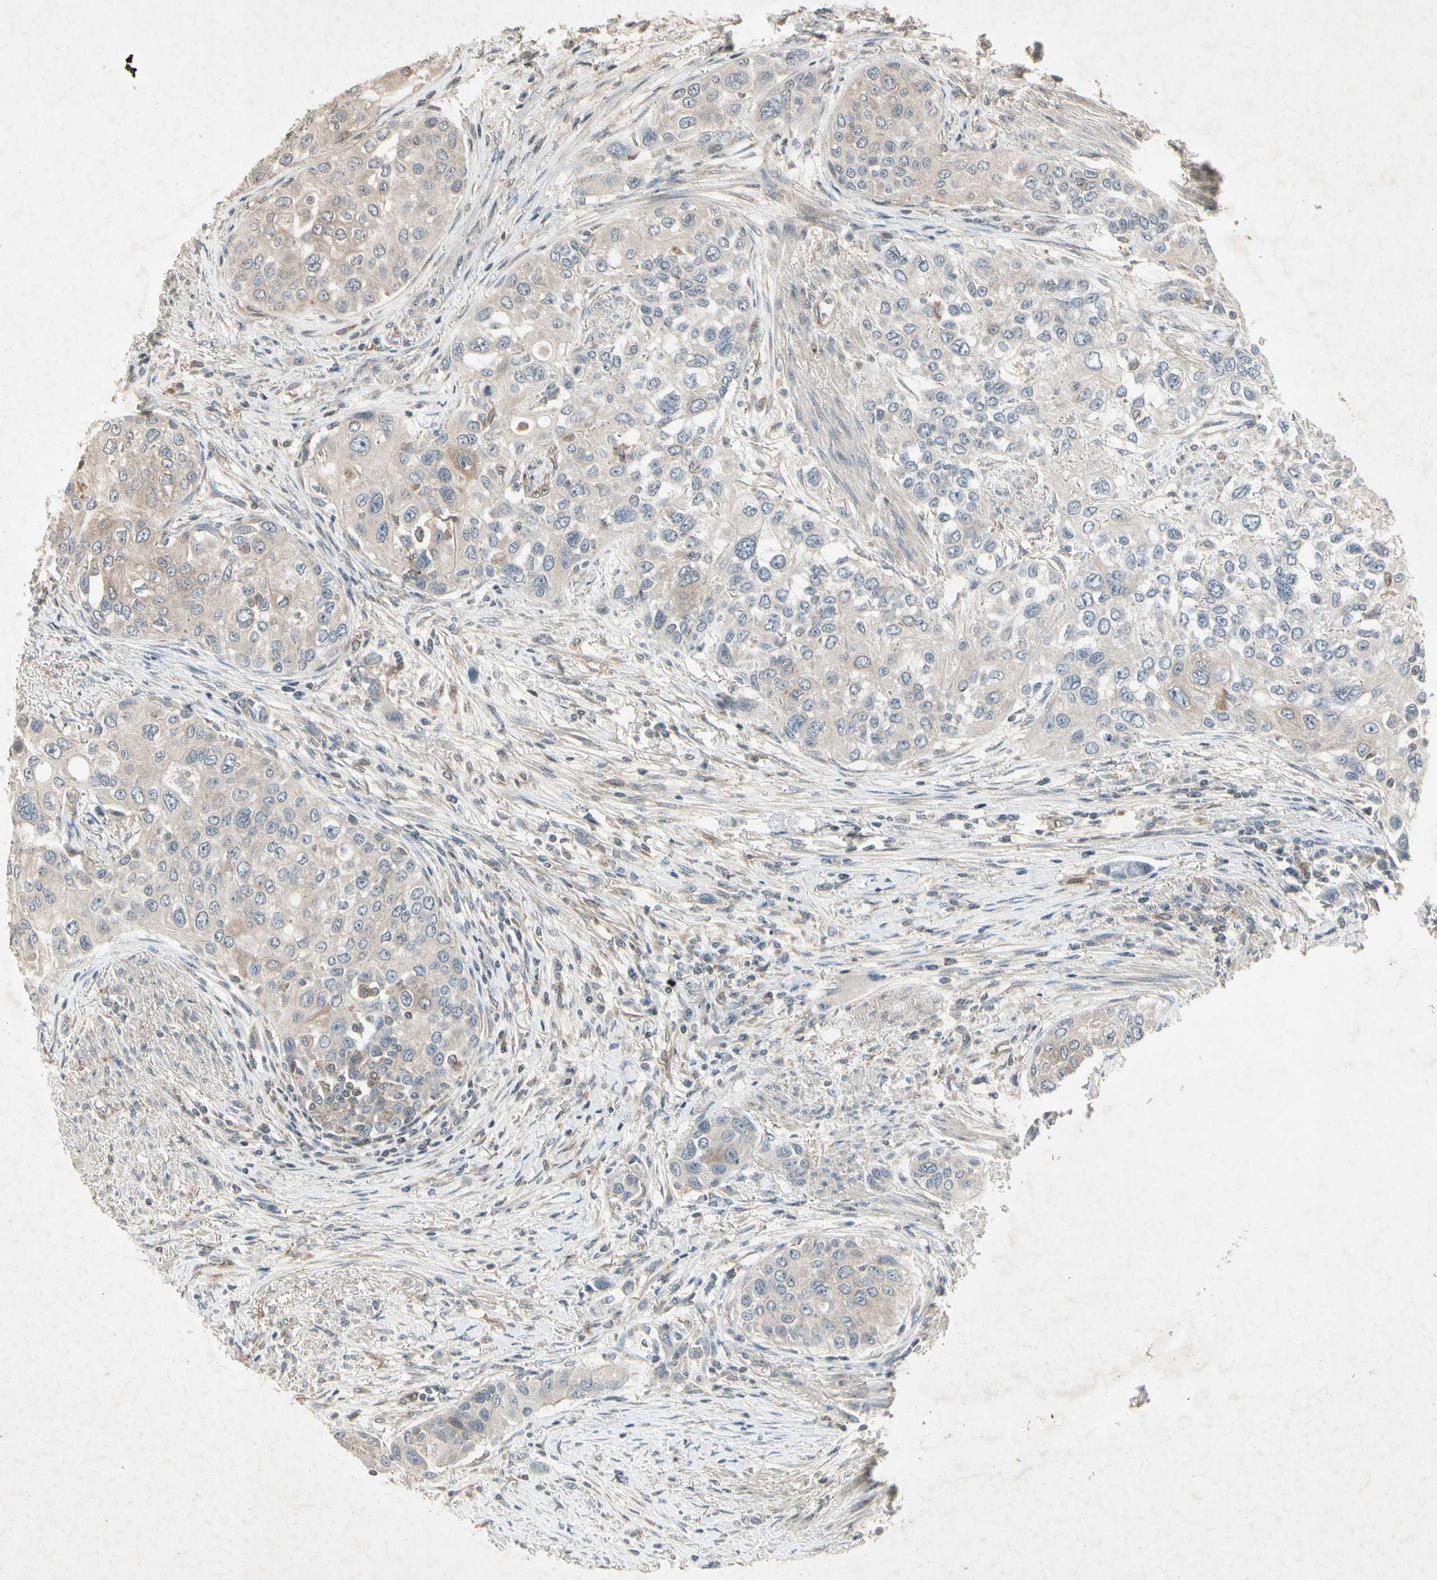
{"staining": {"intensity": "weak", "quantity": ">75%", "location": "cytoplasmic/membranous"}, "tissue": "urothelial cancer", "cell_type": "Tumor cells", "image_type": "cancer", "snomed": [{"axis": "morphology", "description": "Urothelial carcinoma, High grade"}, {"axis": "topography", "description": "Urinary bladder"}], "caption": "Protein analysis of urothelial cancer tissue displays weak cytoplasmic/membranous positivity in approximately >75% of tumor cells. The staining is performed using DAB brown chromogen to label protein expression. The nuclei are counter-stained blue using hematoxylin.", "gene": "TEK", "patient": {"sex": "female", "age": 56}}